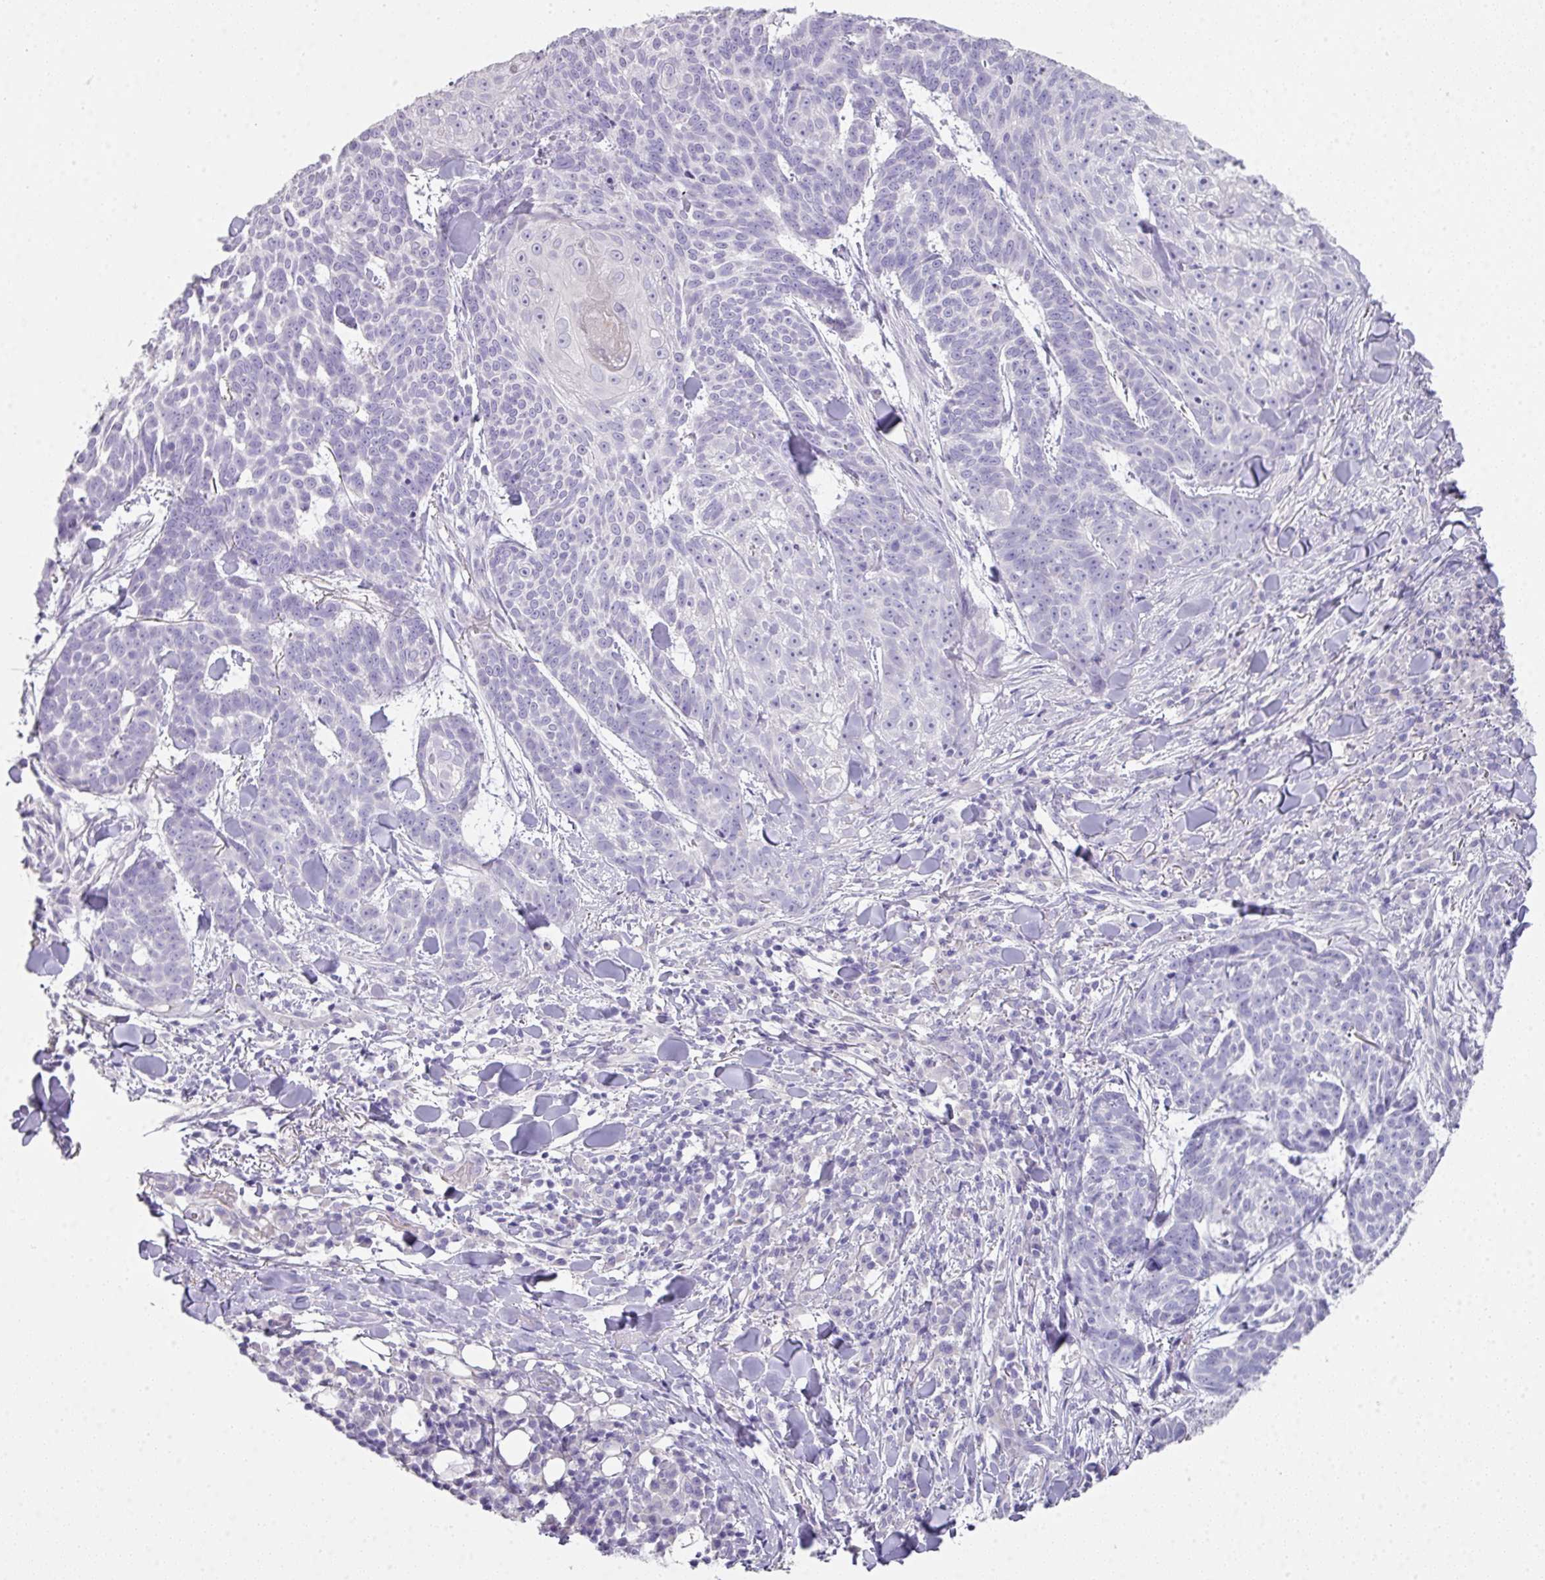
{"staining": {"intensity": "negative", "quantity": "none", "location": "none"}, "tissue": "skin cancer", "cell_type": "Tumor cells", "image_type": "cancer", "snomed": [{"axis": "morphology", "description": "Basal cell carcinoma"}, {"axis": "topography", "description": "Skin"}], "caption": "There is no significant staining in tumor cells of skin basal cell carcinoma.", "gene": "GLI4", "patient": {"sex": "female", "age": 93}}